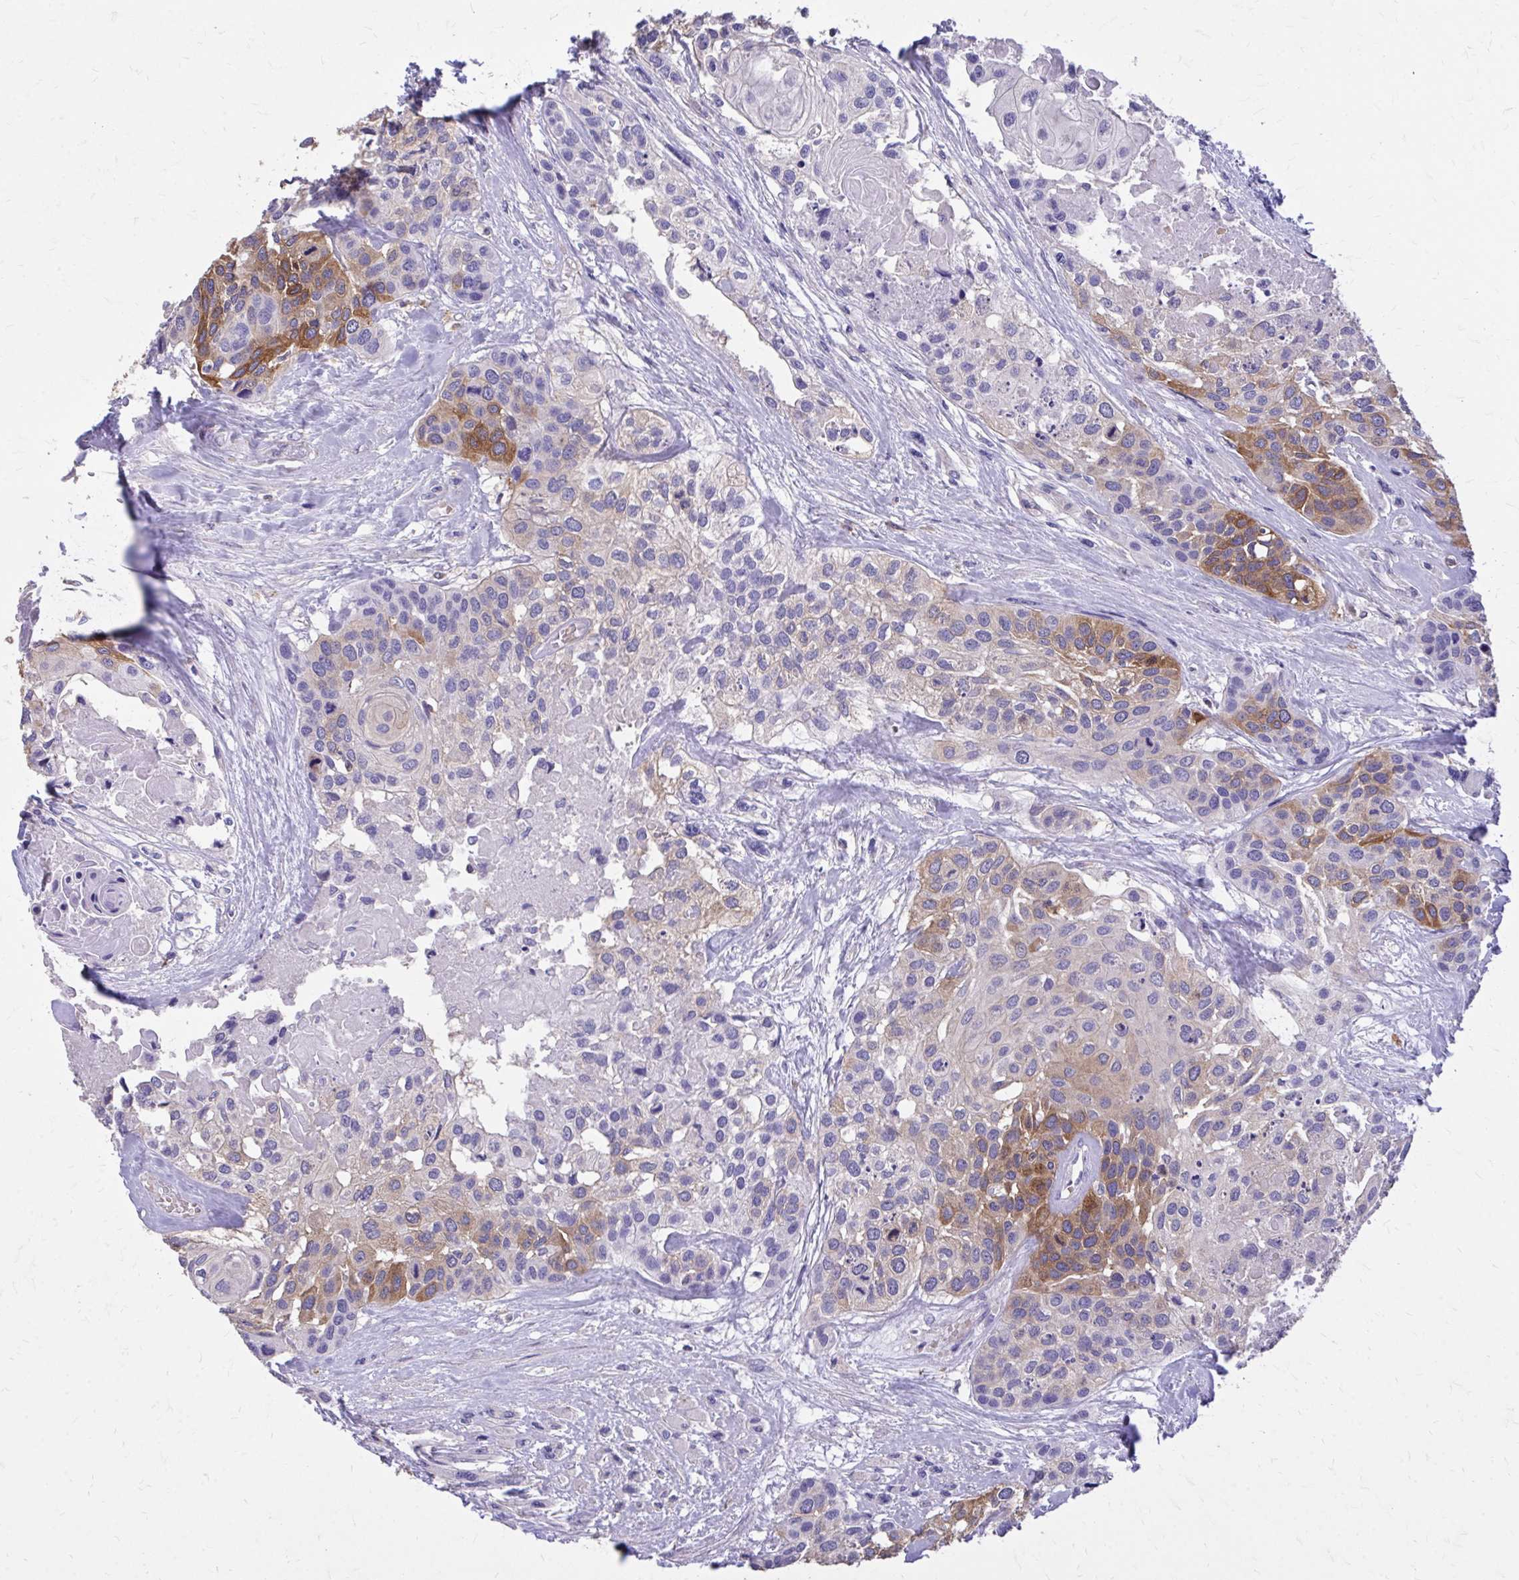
{"staining": {"intensity": "moderate", "quantity": "25%-75%", "location": "cytoplasmic/membranous"}, "tissue": "head and neck cancer", "cell_type": "Tumor cells", "image_type": "cancer", "snomed": [{"axis": "morphology", "description": "Squamous cell carcinoma, NOS"}, {"axis": "topography", "description": "Head-Neck"}], "caption": "This is a histology image of IHC staining of head and neck cancer, which shows moderate staining in the cytoplasmic/membranous of tumor cells.", "gene": "EPB41L1", "patient": {"sex": "female", "age": 50}}